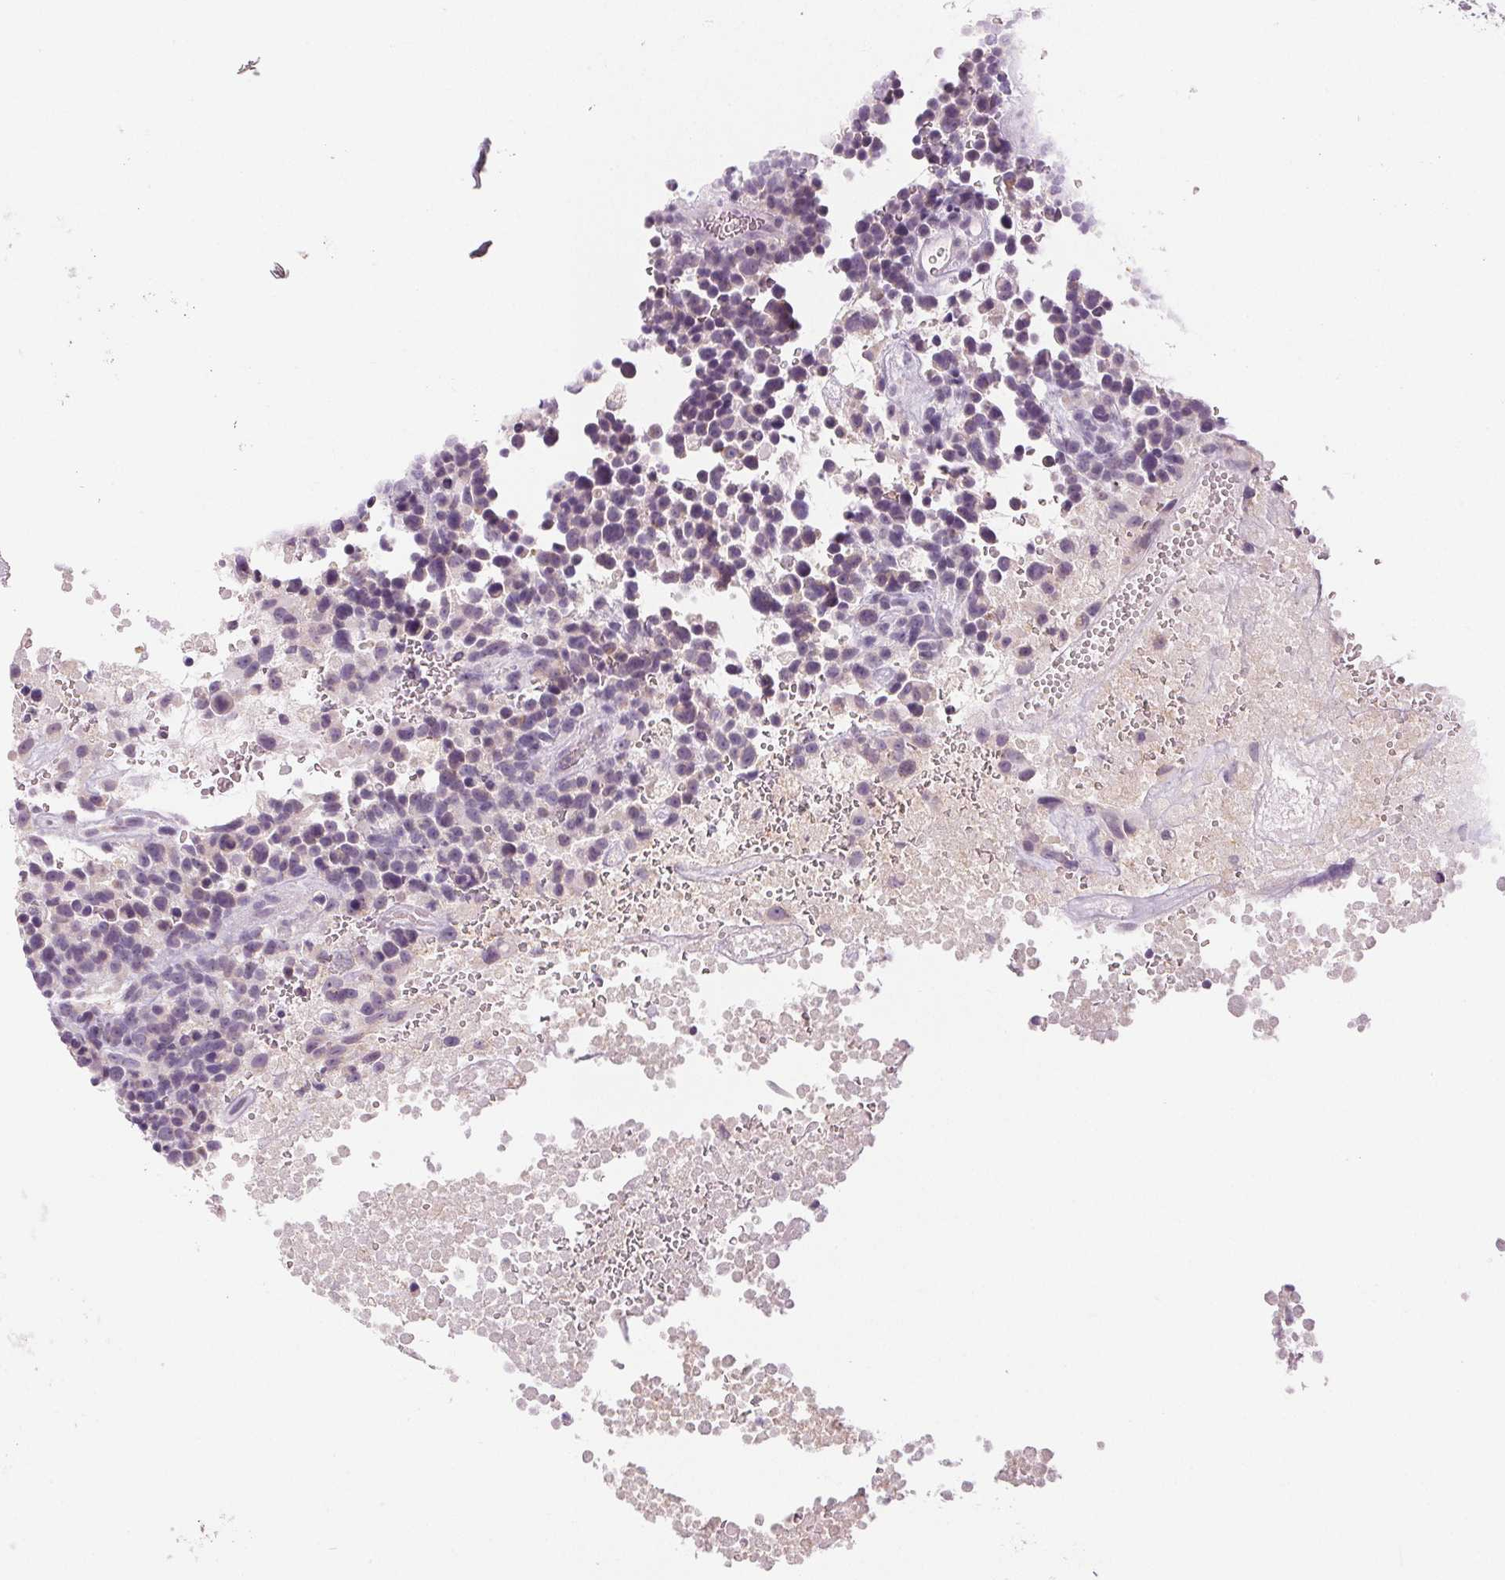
{"staining": {"intensity": "negative", "quantity": "none", "location": "none"}, "tissue": "glioma", "cell_type": "Tumor cells", "image_type": "cancer", "snomed": [{"axis": "morphology", "description": "Glioma, malignant, High grade"}, {"axis": "topography", "description": "Brain"}], "caption": "Malignant glioma (high-grade) was stained to show a protein in brown. There is no significant positivity in tumor cells.", "gene": "EHHADH", "patient": {"sex": "male", "age": 33}}